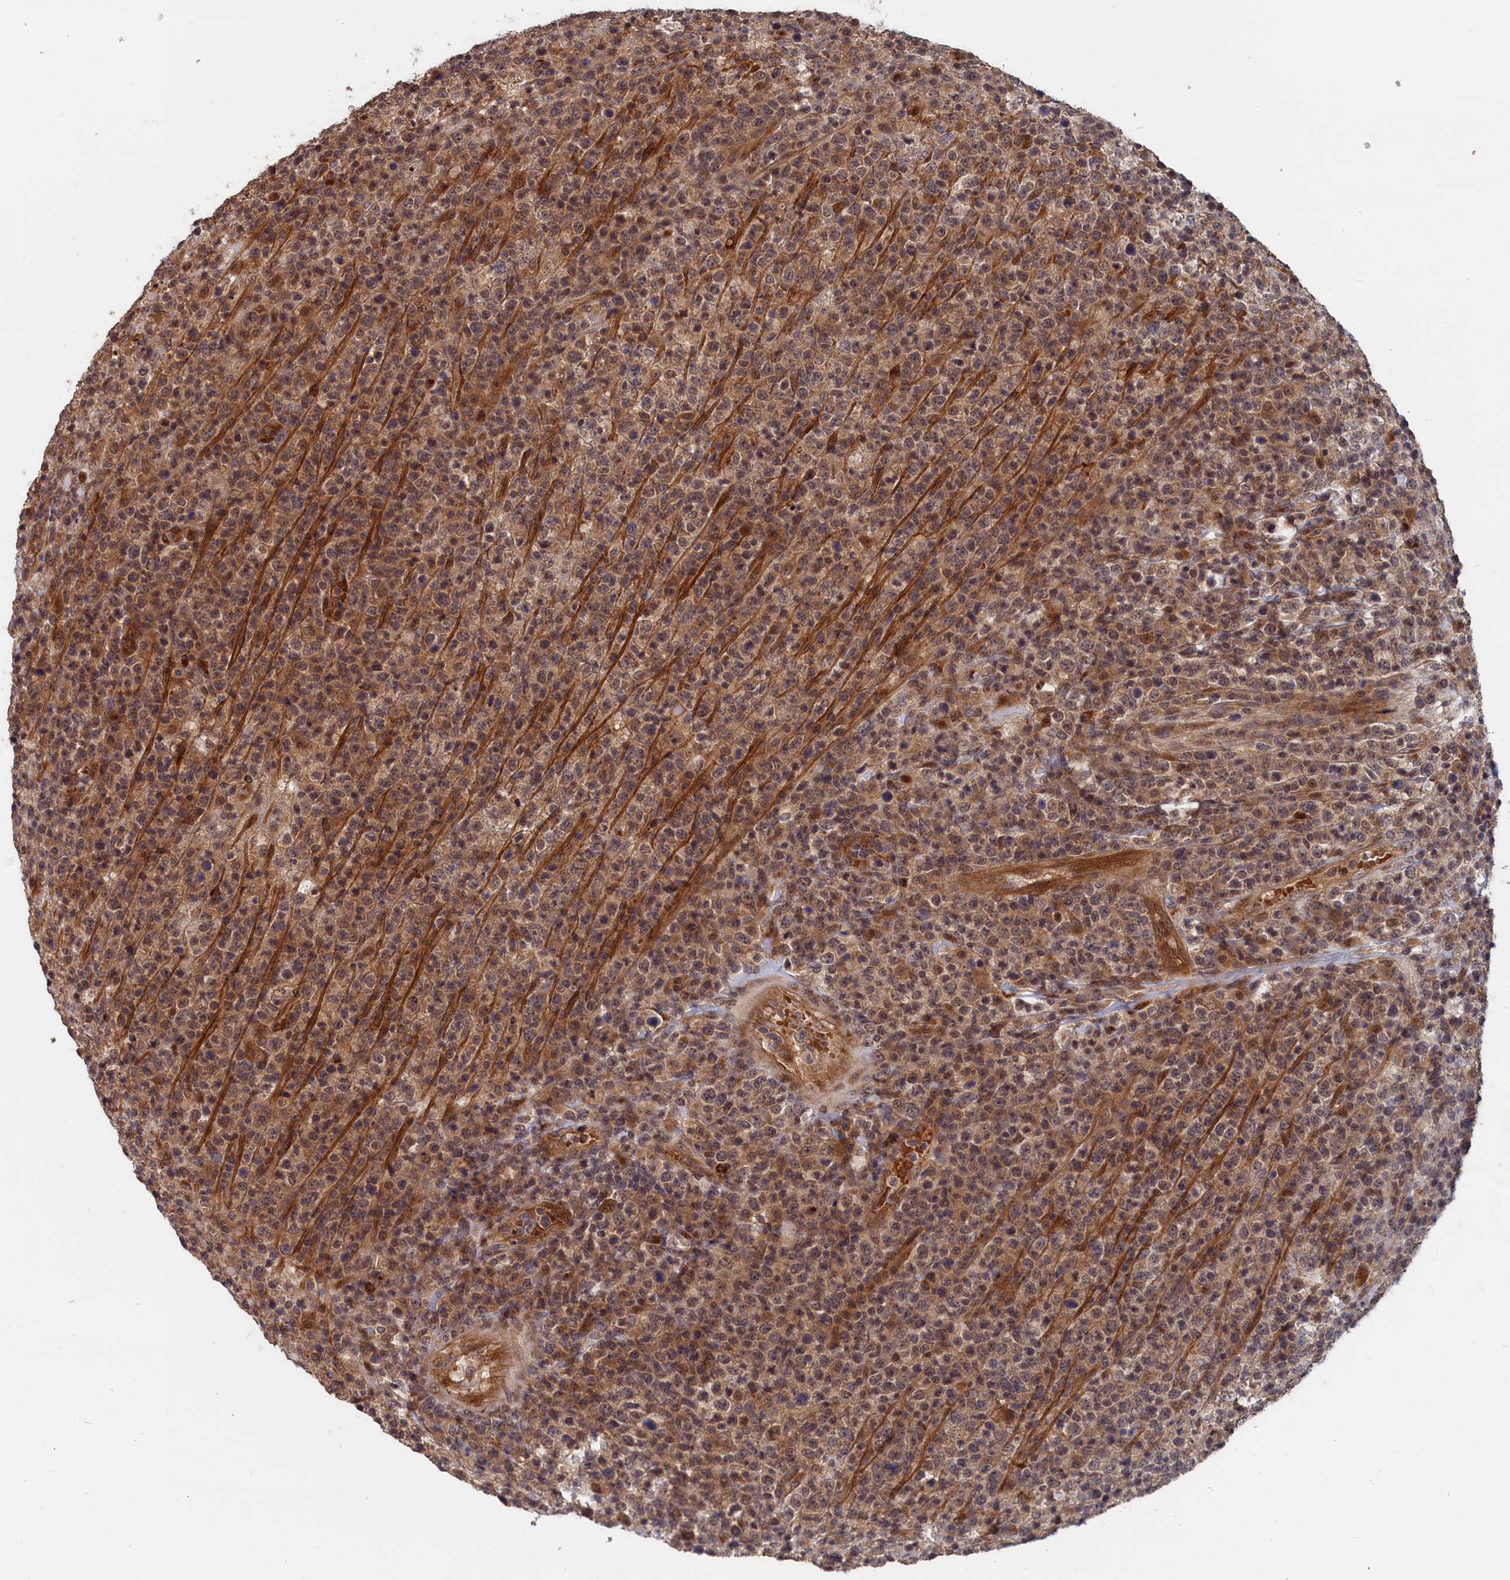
{"staining": {"intensity": "moderate", "quantity": ">75%", "location": "cytoplasmic/membranous"}, "tissue": "lymphoma", "cell_type": "Tumor cells", "image_type": "cancer", "snomed": [{"axis": "morphology", "description": "Malignant lymphoma, non-Hodgkin's type, High grade"}, {"axis": "topography", "description": "Colon"}], "caption": "Brown immunohistochemical staining in human malignant lymphoma, non-Hodgkin's type (high-grade) displays moderate cytoplasmic/membranous expression in about >75% of tumor cells.", "gene": "TRAPPC2L", "patient": {"sex": "female", "age": 53}}